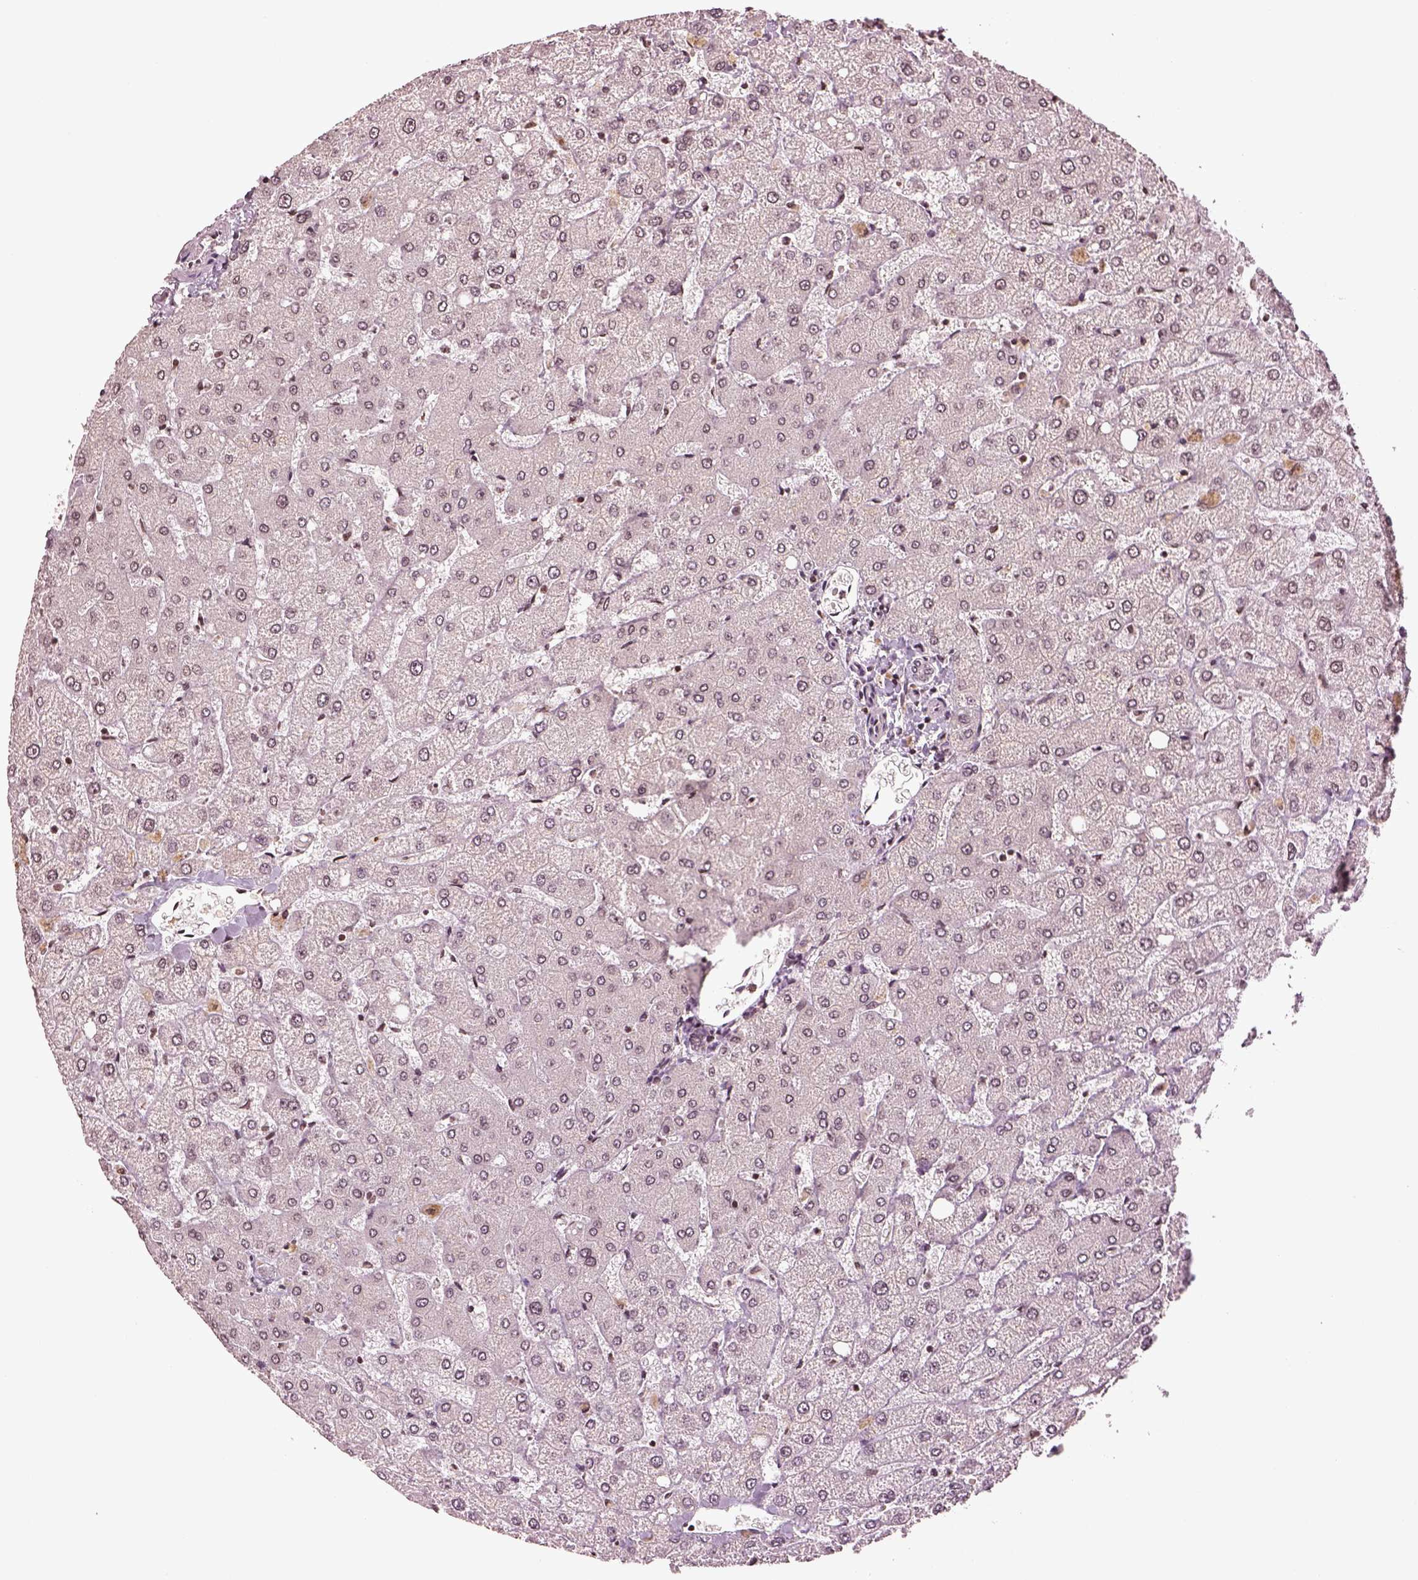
{"staining": {"intensity": "negative", "quantity": "none", "location": "none"}, "tissue": "liver", "cell_type": "Cholangiocytes", "image_type": "normal", "snomed": [{"axis": "morphology", "description": "Normal tissue, NOS"}, {"axis": "topography", "description": "Liver"}], "caption": "A high-resolution photomicrograph shows IHC staining of benign liver, which exhibits no significant staining in cholangiocytes. (DAB immunohistochemistry with hematoxylin counter stain).", "gene": "GRM4", "patient": {"sex": "female", "age": 54}}